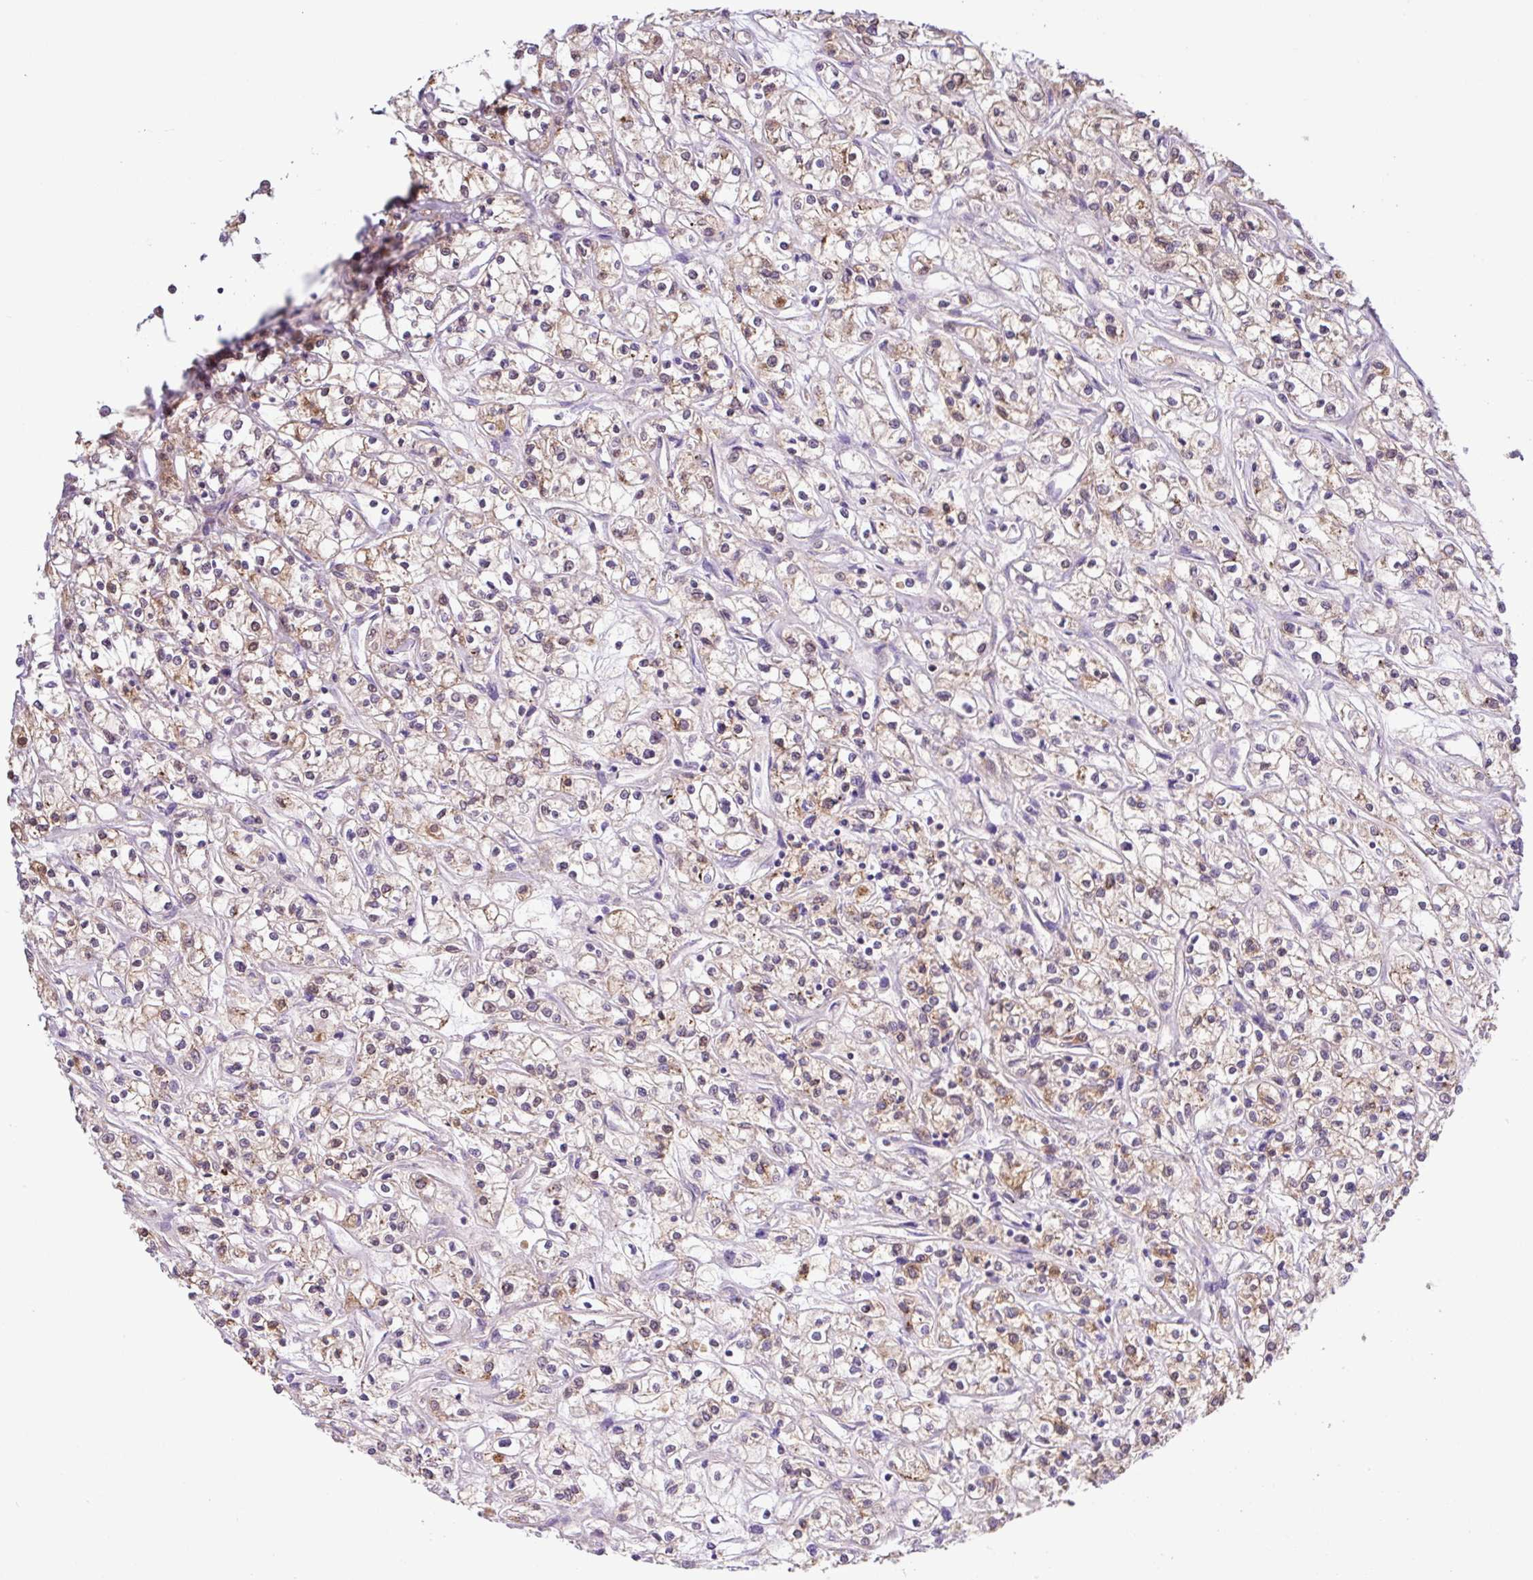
{"staining": {"intensity": "moderate", "quantity": "25%-75%", "location": "cytoplasmic/membranous,nuclear"}, "tissue": "renal cancer", "cell_type": "Tumor cells", "image_type": "cancer", "snomed": [{"axis": "morphology", "description": "Adenocarcinoma, NOS"}, {"axis": "topography", "description": "Kidney"}], "caption": "High-power microscopy captured an IHC micrograph of renal cancer, revealing moderate cytoplasmic/membranous and nuclear staining in approximately 25%-75% of tumor cells.", "gene": "TONSL", "patient": {"sex": "female", "age": 59}}